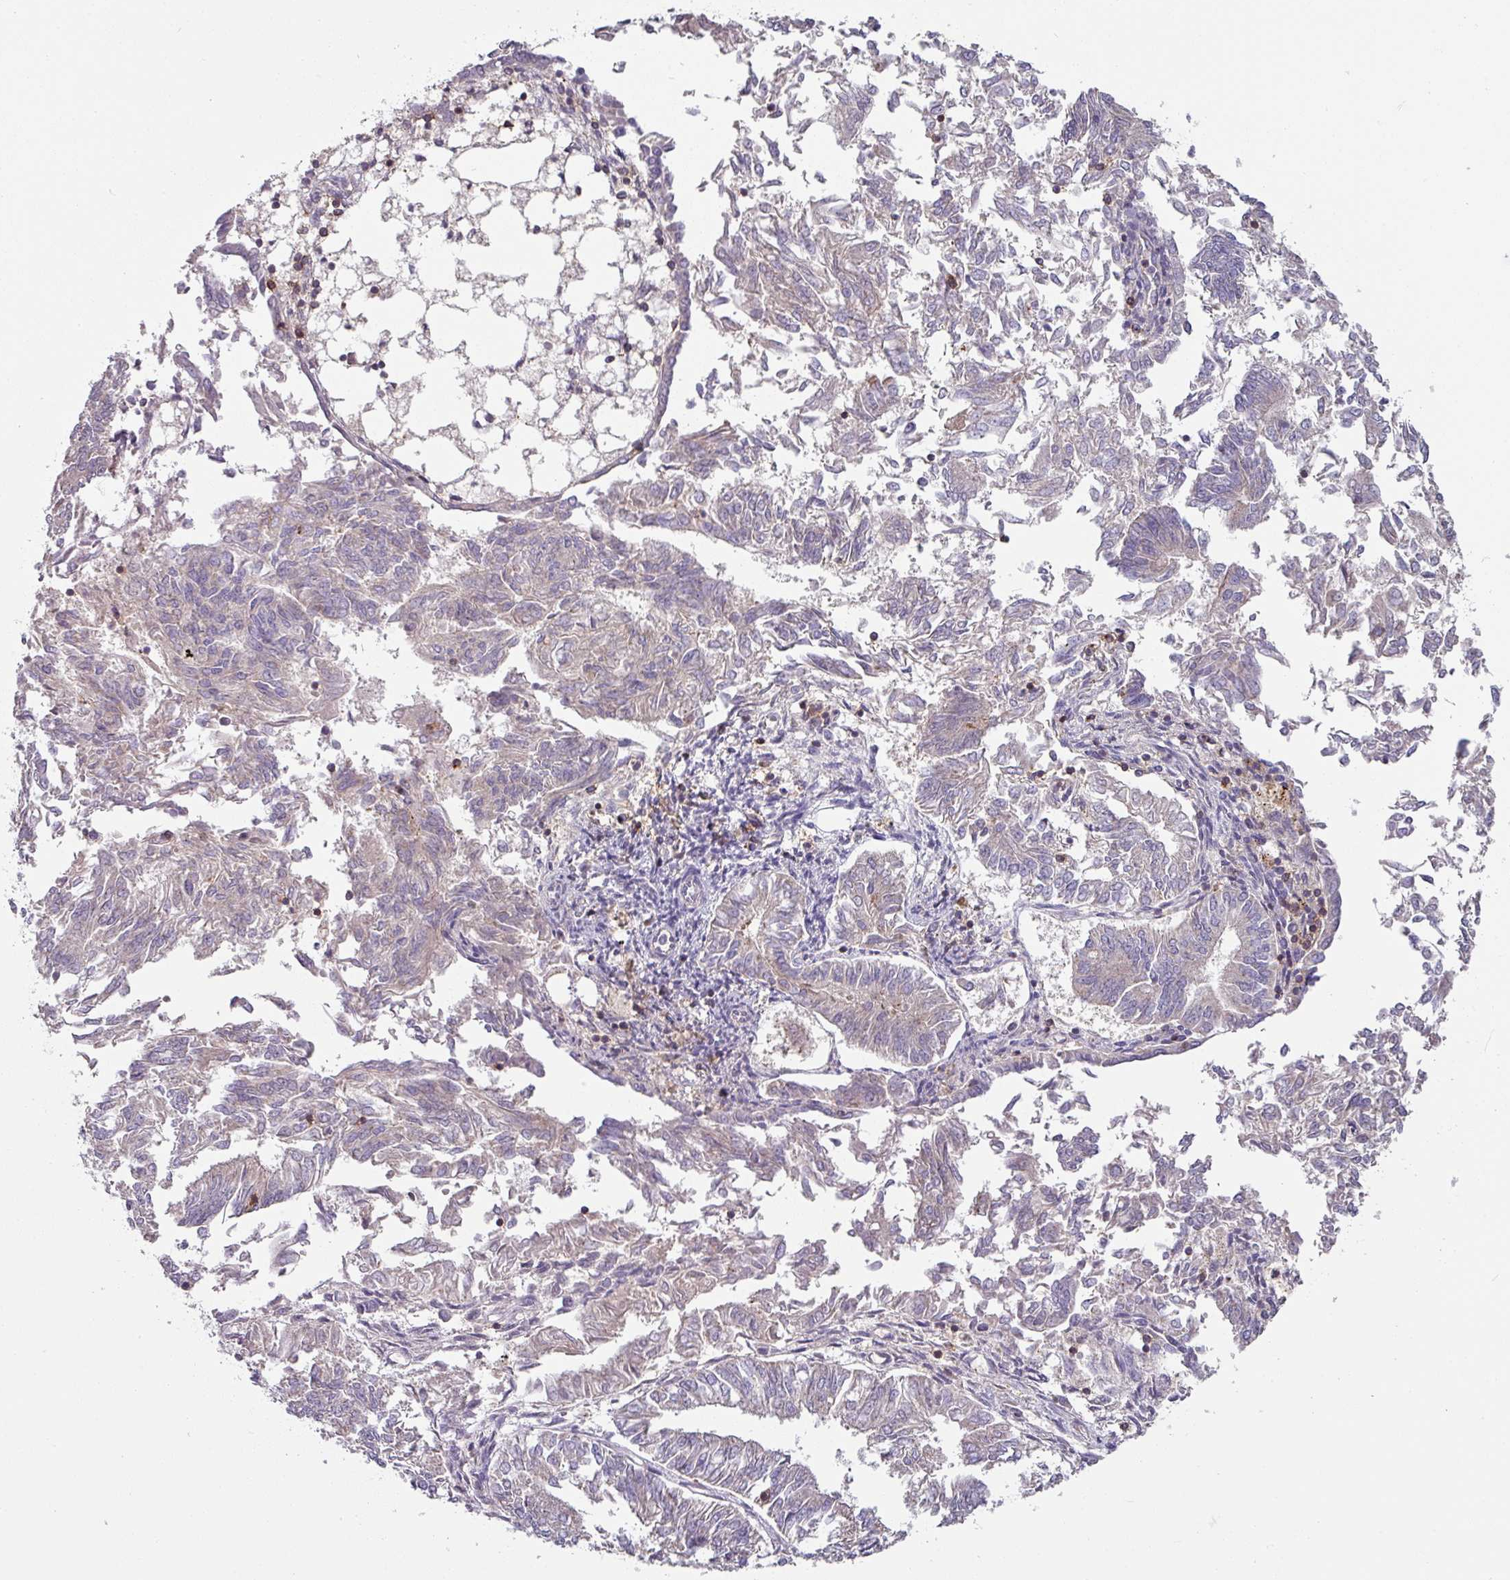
{"staining": {"intensity": "negative", "quantity": "none", "location": "none"}, "tissue": "endometrial cancer", "cell_type": "Tumor cells", "image_type": "cancer", "snomed": [{"axis": "morphology", "description": "Adenocarcinoma, NOS"}, {"axis": "topography", "description": "Endometrium"}], "caption": "Tumor cells are negative for protein expression in human endometrial cancer (adenocarcinoma). The staining was performed using DAB (3,3'-diaminobenzidine) to visualize the protein expression in brown, while the nuclei were stained in blue with hematoxylin (Magnification: 20x).", "gene": "CD3G", "patient": {"sex": "female", "age": 58}}